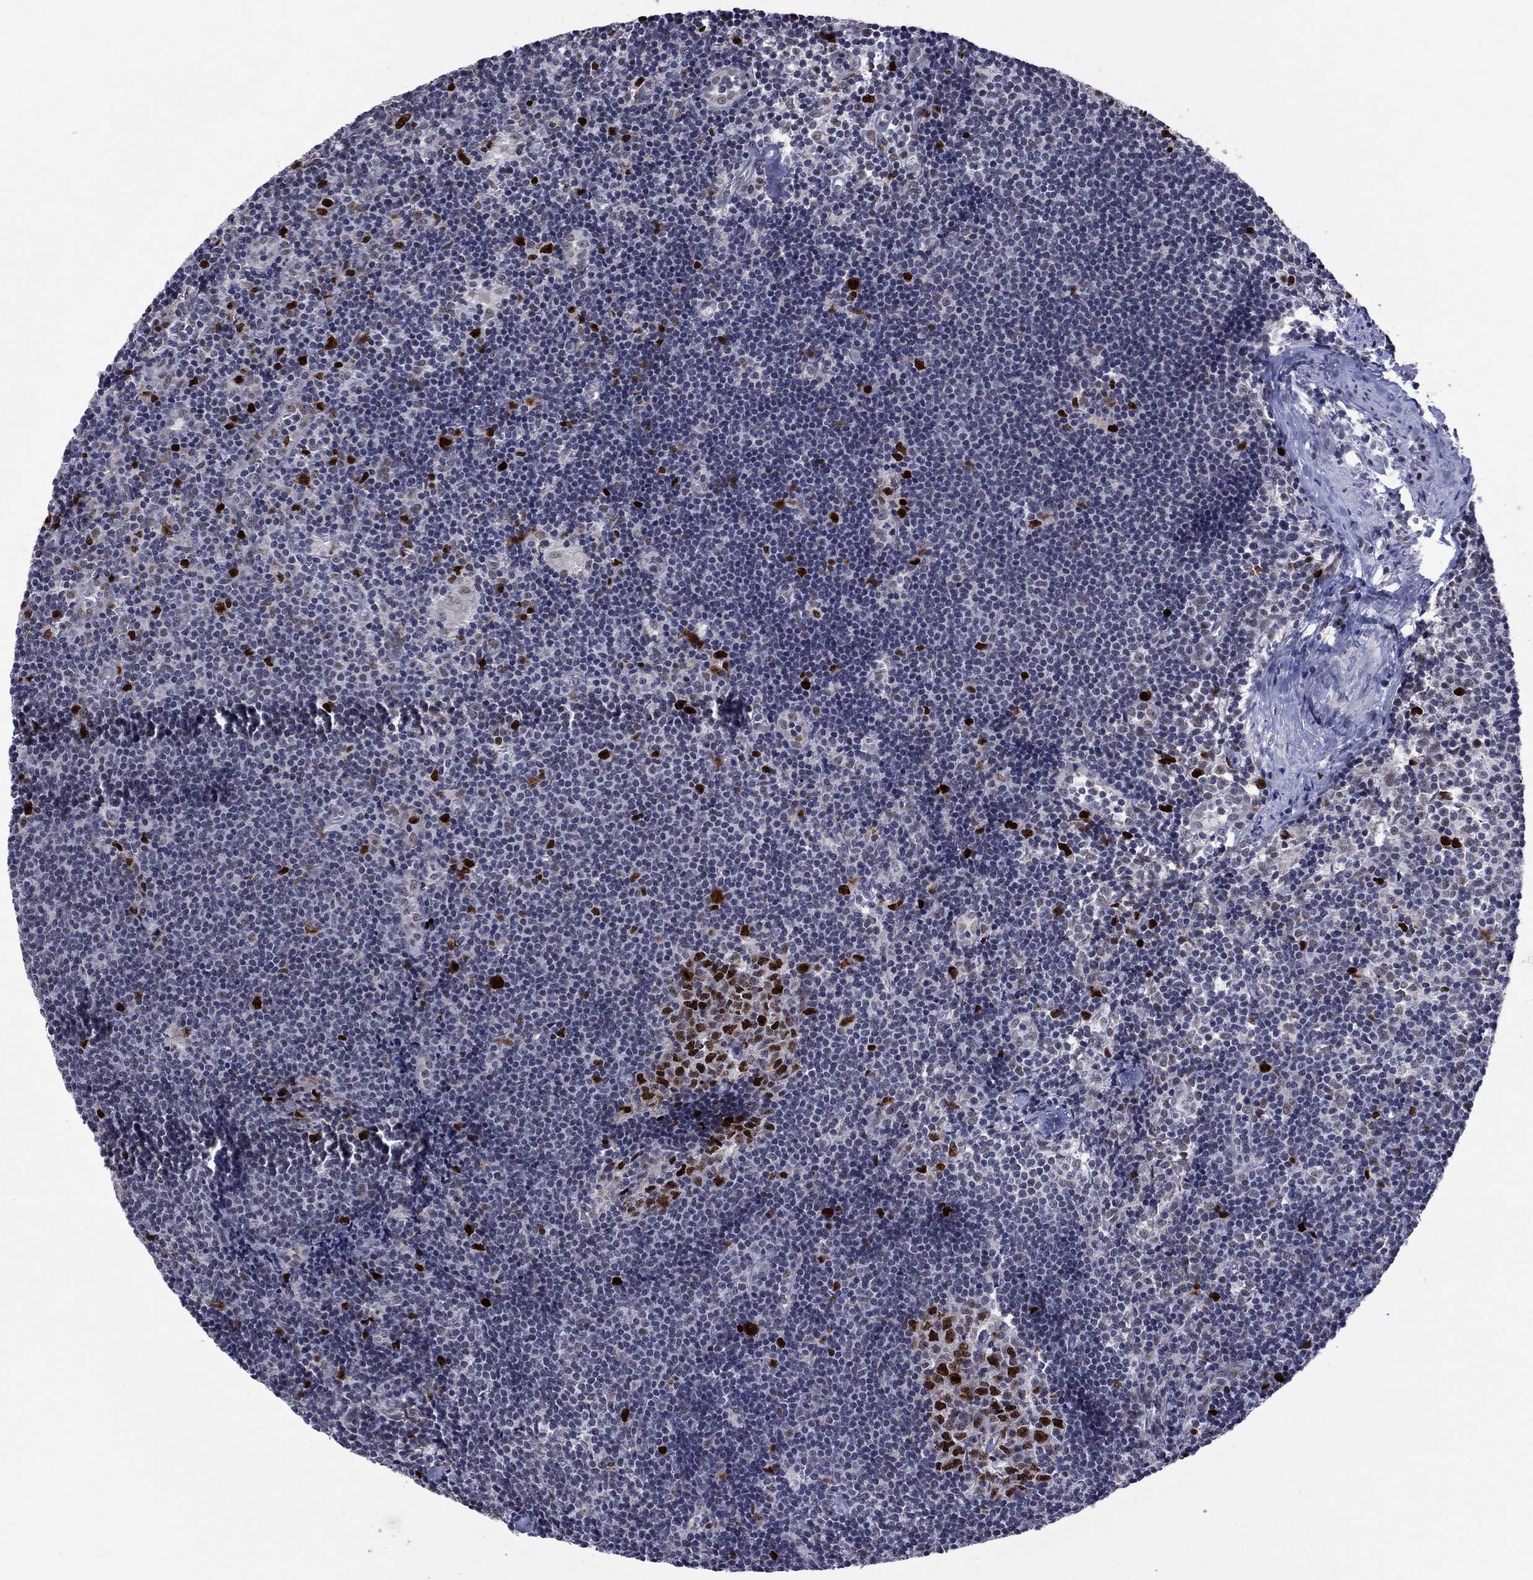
{"staining": {"intensity": "strong", "quantity": "25%-75%", "location": "nuclear"}, "tissue": "lymph node", "cell_type": "Germinal center cells", "image_type": "normal", "snomed": [{"axis": "morphology", "description": "Normal tissue, NOS"}, {"axis": "topography", "description": "Lymph node"}], "caption": "Immunohistochemical staining of normal human lymph node exhibits strong nuclear protein expression in approximately 25%-75% of germinal center cells. Nuclei are stained in blue.", "gene": "CDCA5", "patient": {"sex": "female", "age": 52}}